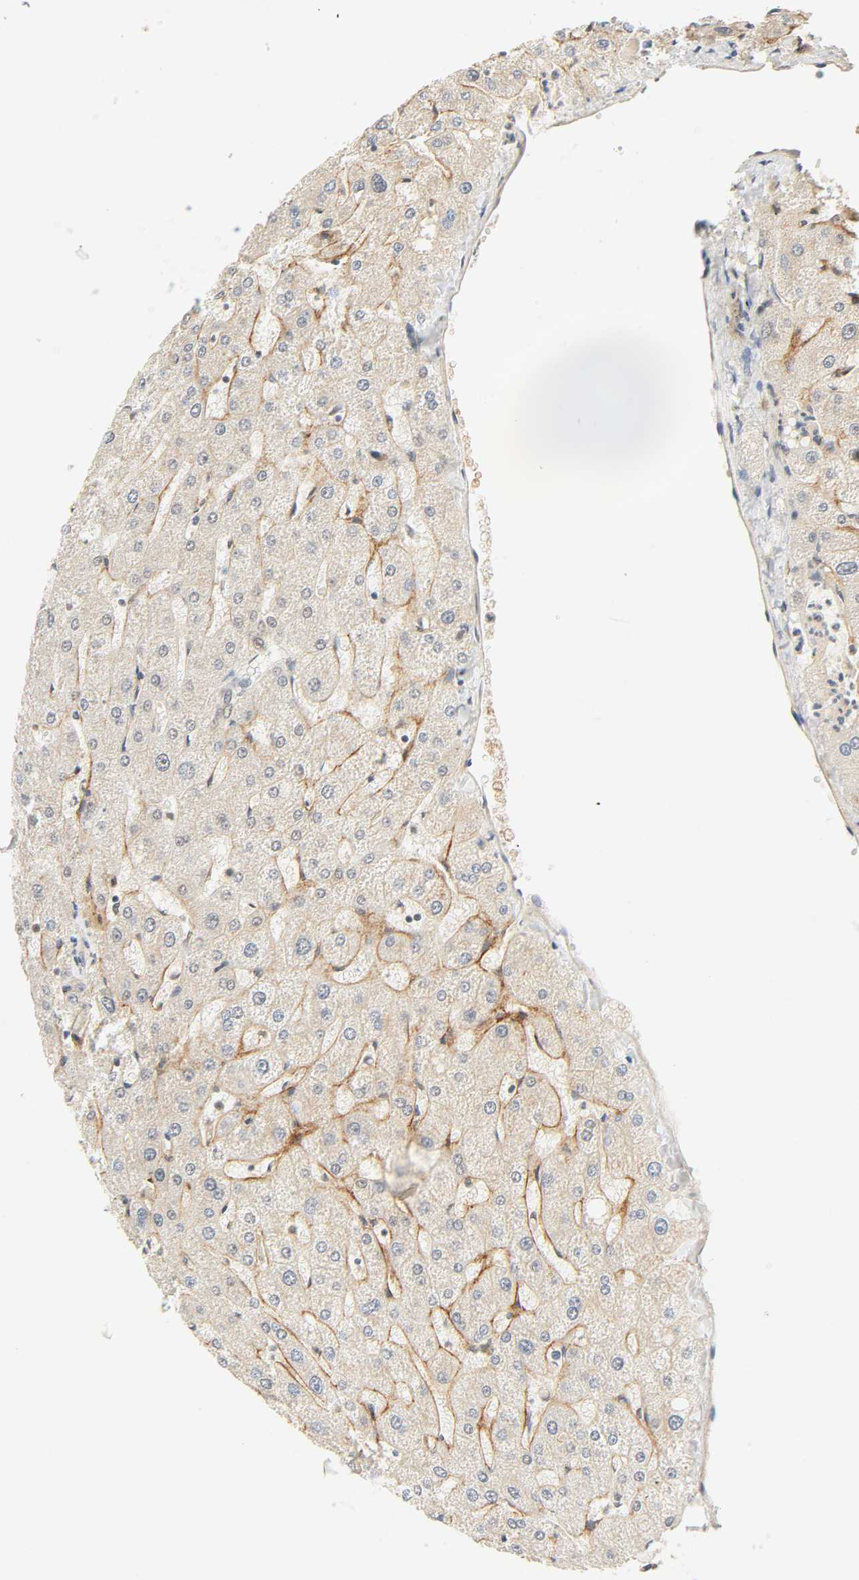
{"staining": {"intensity": "weak", "quantity": "25%-75%", "location": "cytoplasmic/membranous"}, "tissue": "liver", "cell_type": "Cholangiocytes", "image_type": "normal", "snomed": [{"axis": "morphology", "description": "Normal tissue, NOS"}, {"axis": "topography", "description": "Liver"}], "caption": "Weak cytoplasmic/membranous staining for a protein is present in approximately 25%-75% of cholangiocytes of benign liver using immunohistochemistry (IHC).", "gene": "CACNA1G", "patient": {"sex": "male", "age": 67}}